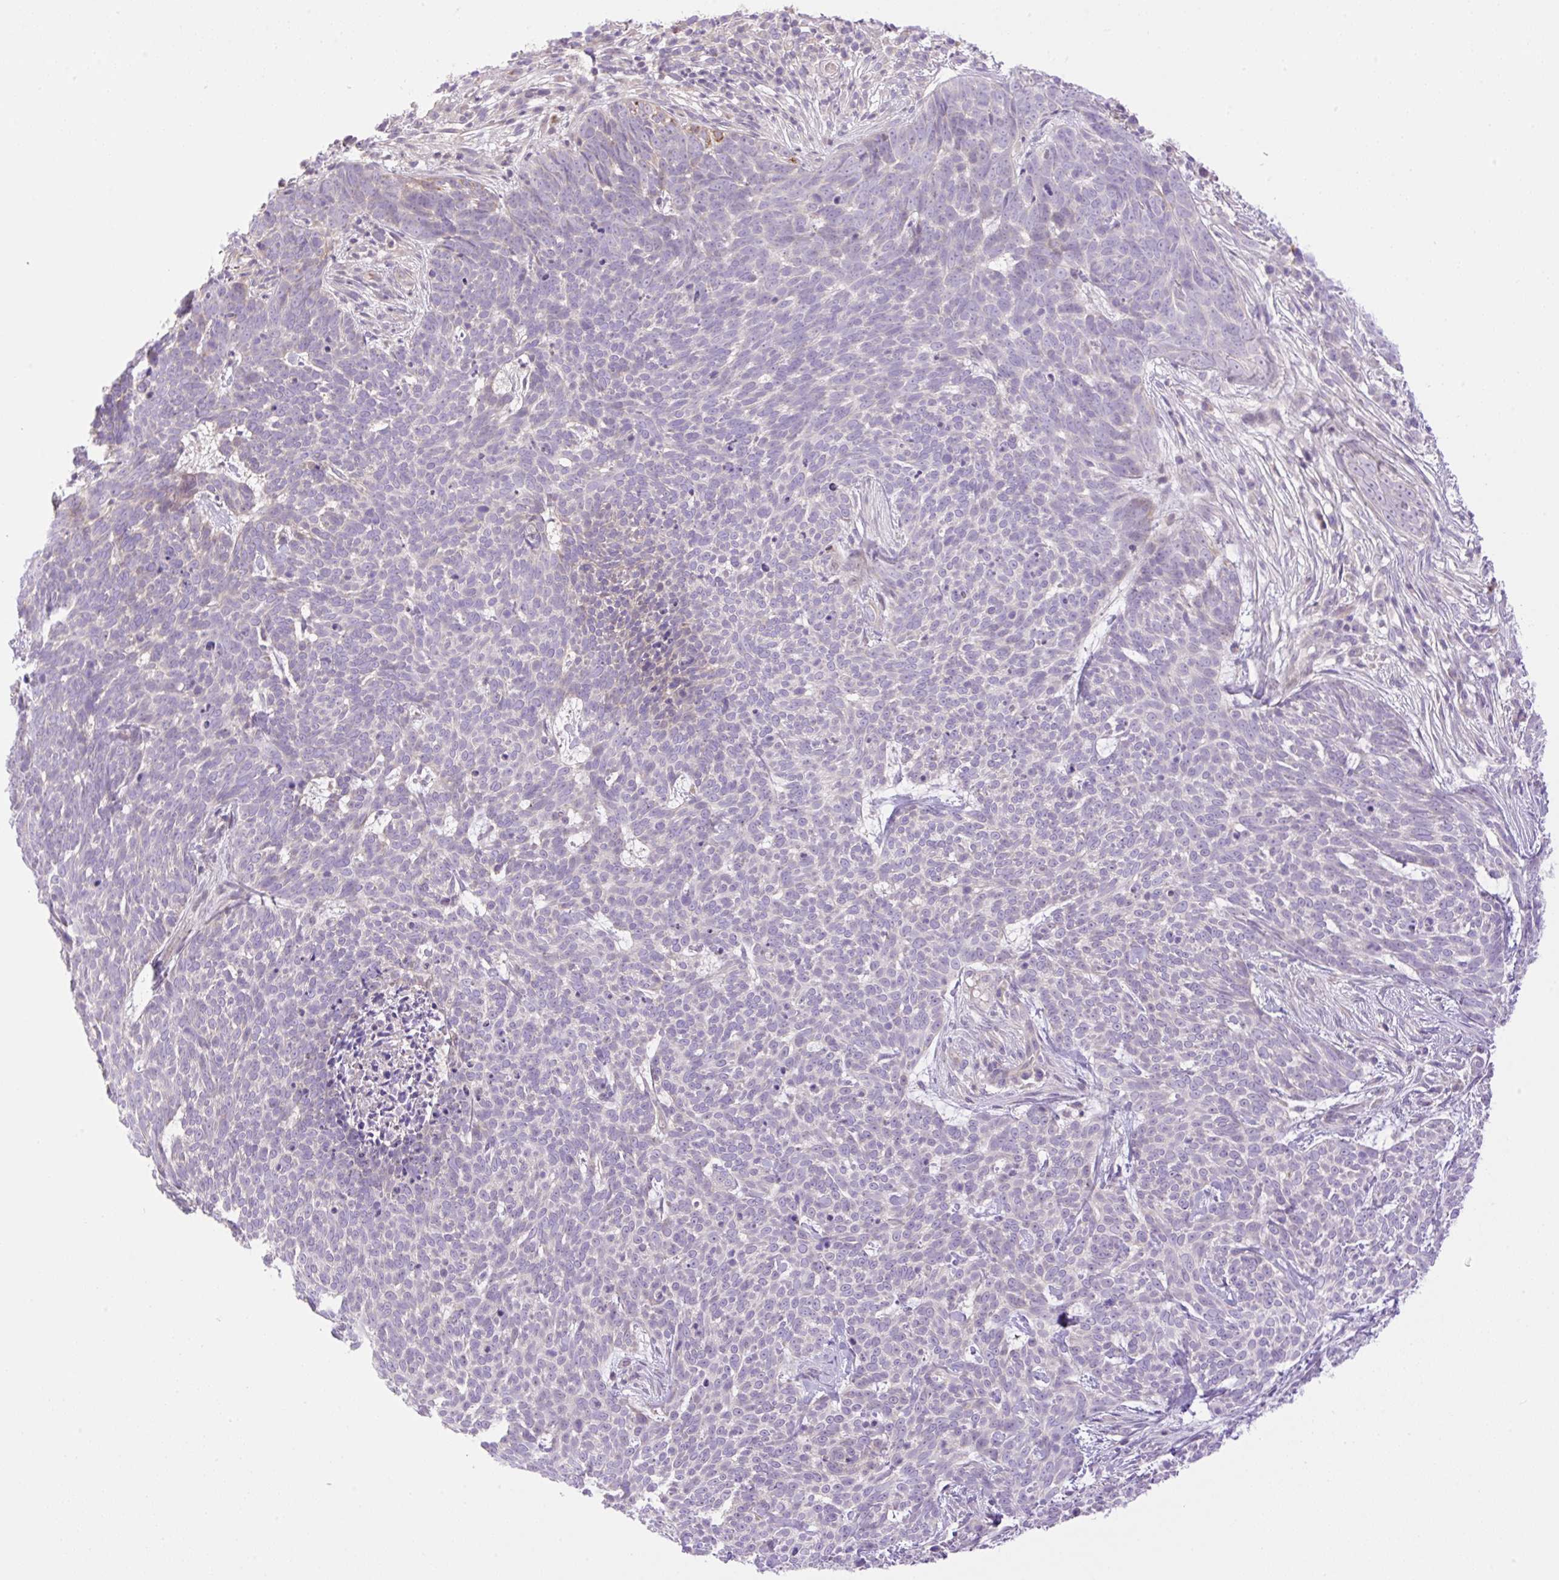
{"staining": {"intensity": "negative", "quantity": "none", "location": "none"}, "tissue": "skin cancer", "cell_type": "Tumor cells", "image_type": "cancer", "snomed": [{"axis": "morphology", "description": "Basal cell carcinoma"}, {"axis": "topography", "description": "Skin"}], "caption": "Skin basal cell carcinoma stained for a protein using immunohistochemistry demonstrates no positivity tumor cells.", "gene": "VPS25", "patient": {"sex": "female", "age": 93}}